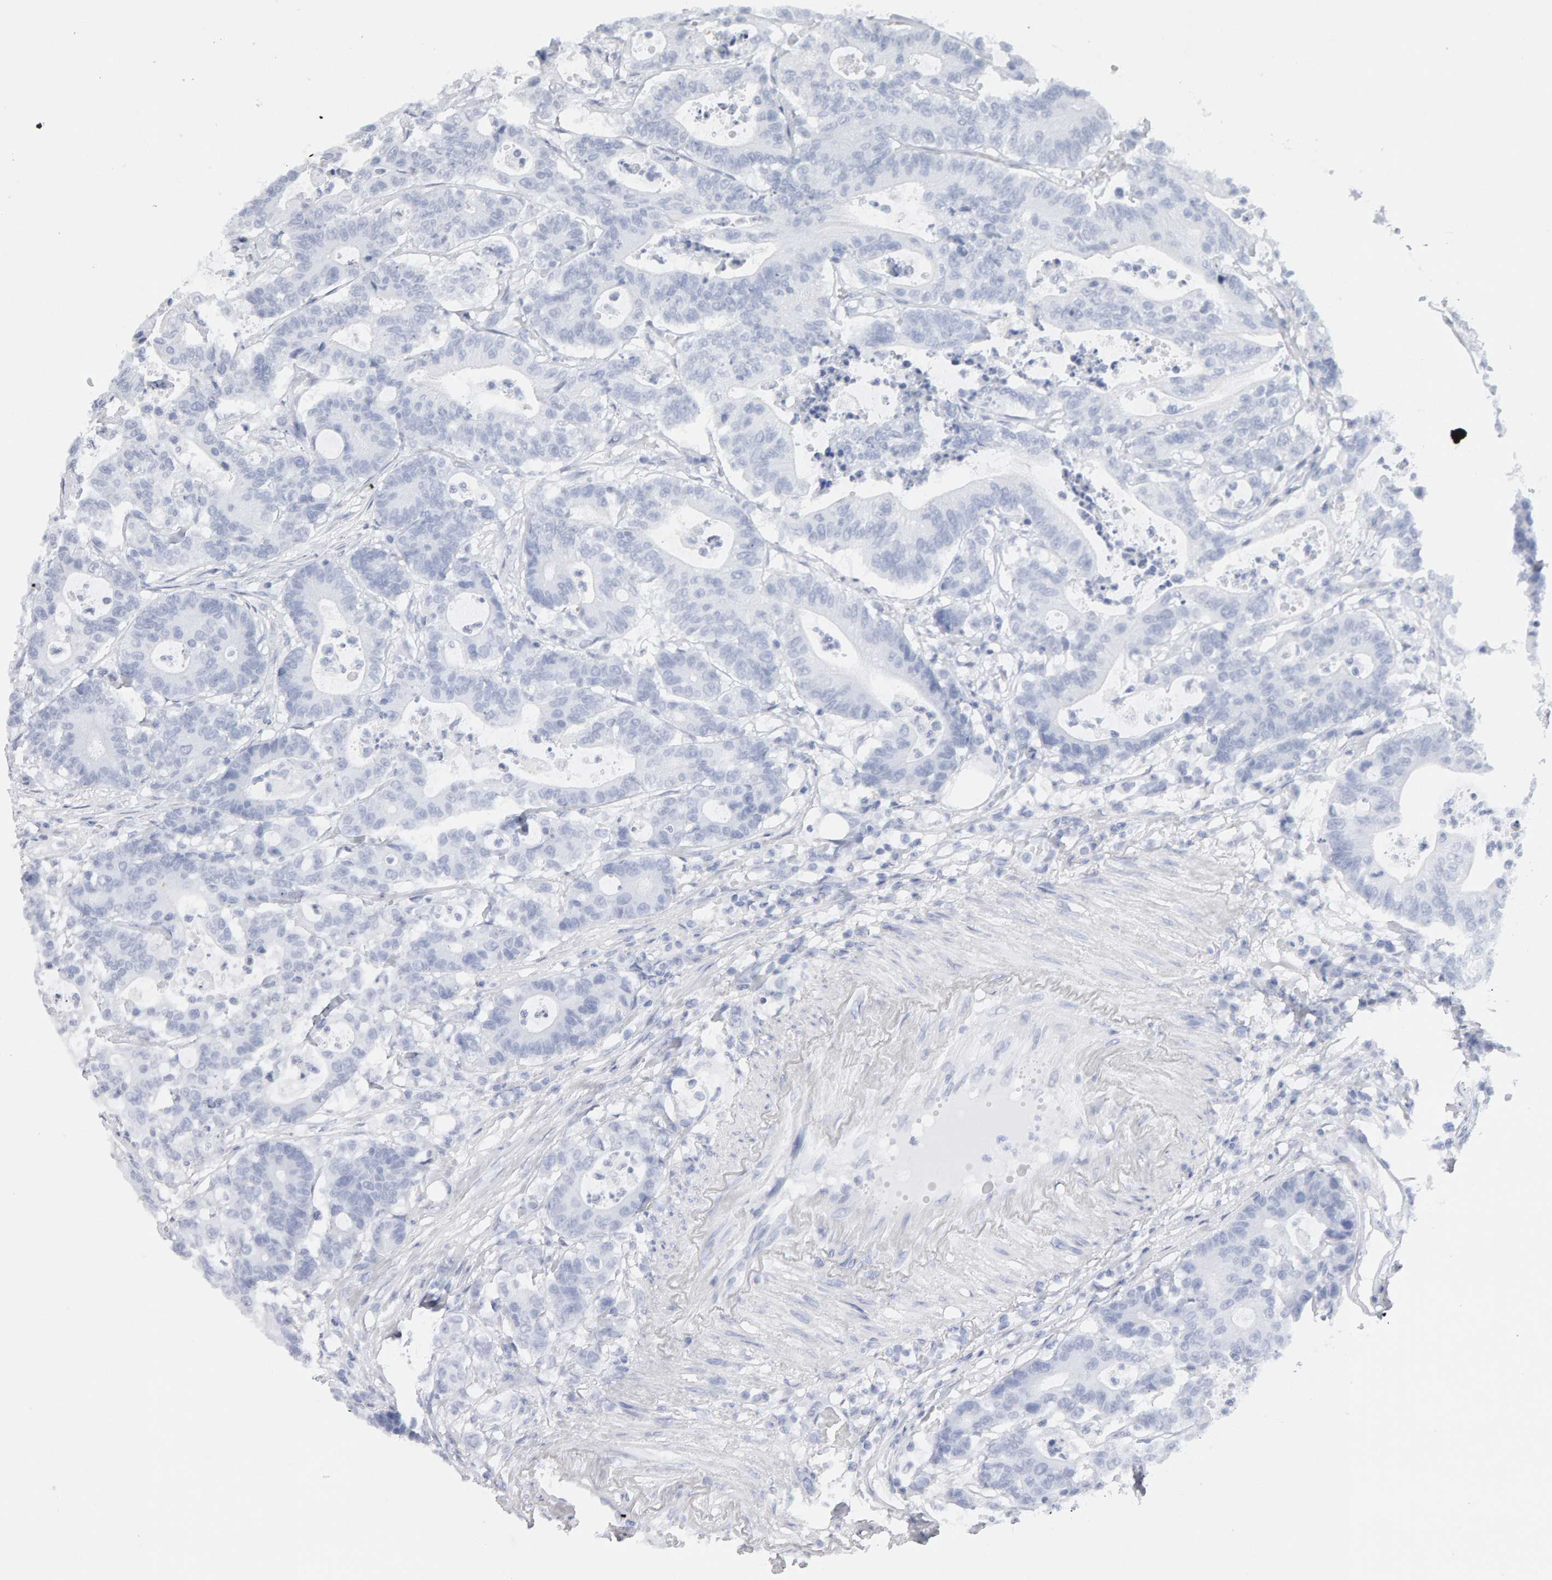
{"staining": {"intensity": "negative", "quantity": "none", "location": "none"}, "tissue": "colorectal cancer", "cell_type": "Tumor cells", "image_type": "cancer", "snomed": [{"axis": "morphology", "description": "Adenocarcinoma, NOS"}, {"axis": "topography", "description": "Colon"}], "caption": "Human colorectal adenocarcinoma stained for a protein using IHC reveals no staining in tumor cells.", "gene": "METRNL", "patient": {"sex": "female", "age": 84}}